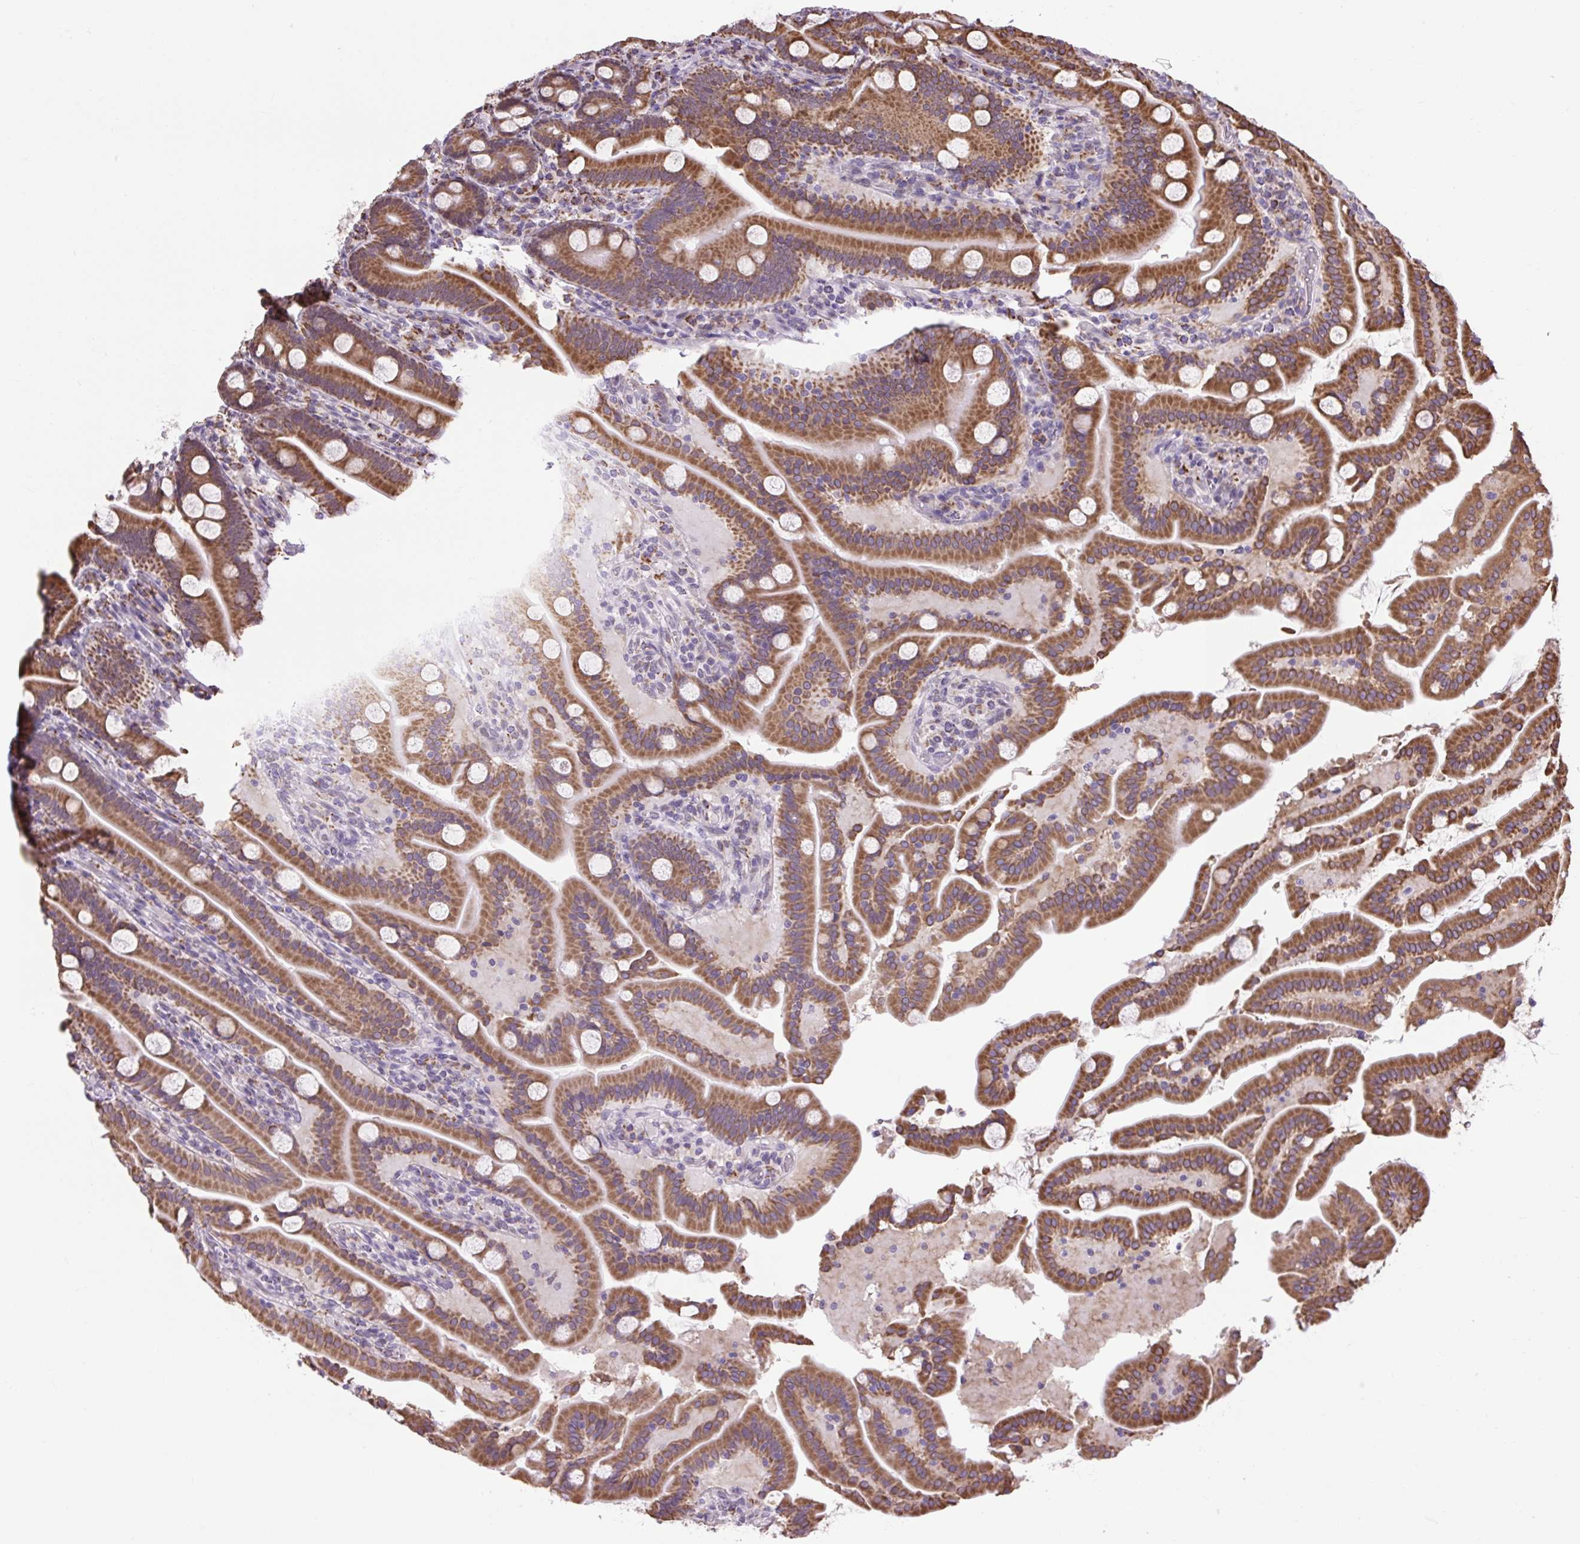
{"staining": {"intensity": "strong", "quantity": ">75%", "location": "cytoplasmic/membranous"}, "tissue": "duodenum", "cell_type": "Glandular cells", "image_type": "normal", "snomed": [{"axis": "morphology", "description": "Normal tissue, NOS"}, {"axis": "topography", "description": "Duodenum"}], "caption": "The image shows a brown stain indicating the presence of a protein in the cytoplasmic/membranous of glandular cells in duodenum. Nuclei are stained in blue.", "gene": "SCO2", "patient": {"sex": "male", "age": 55}}